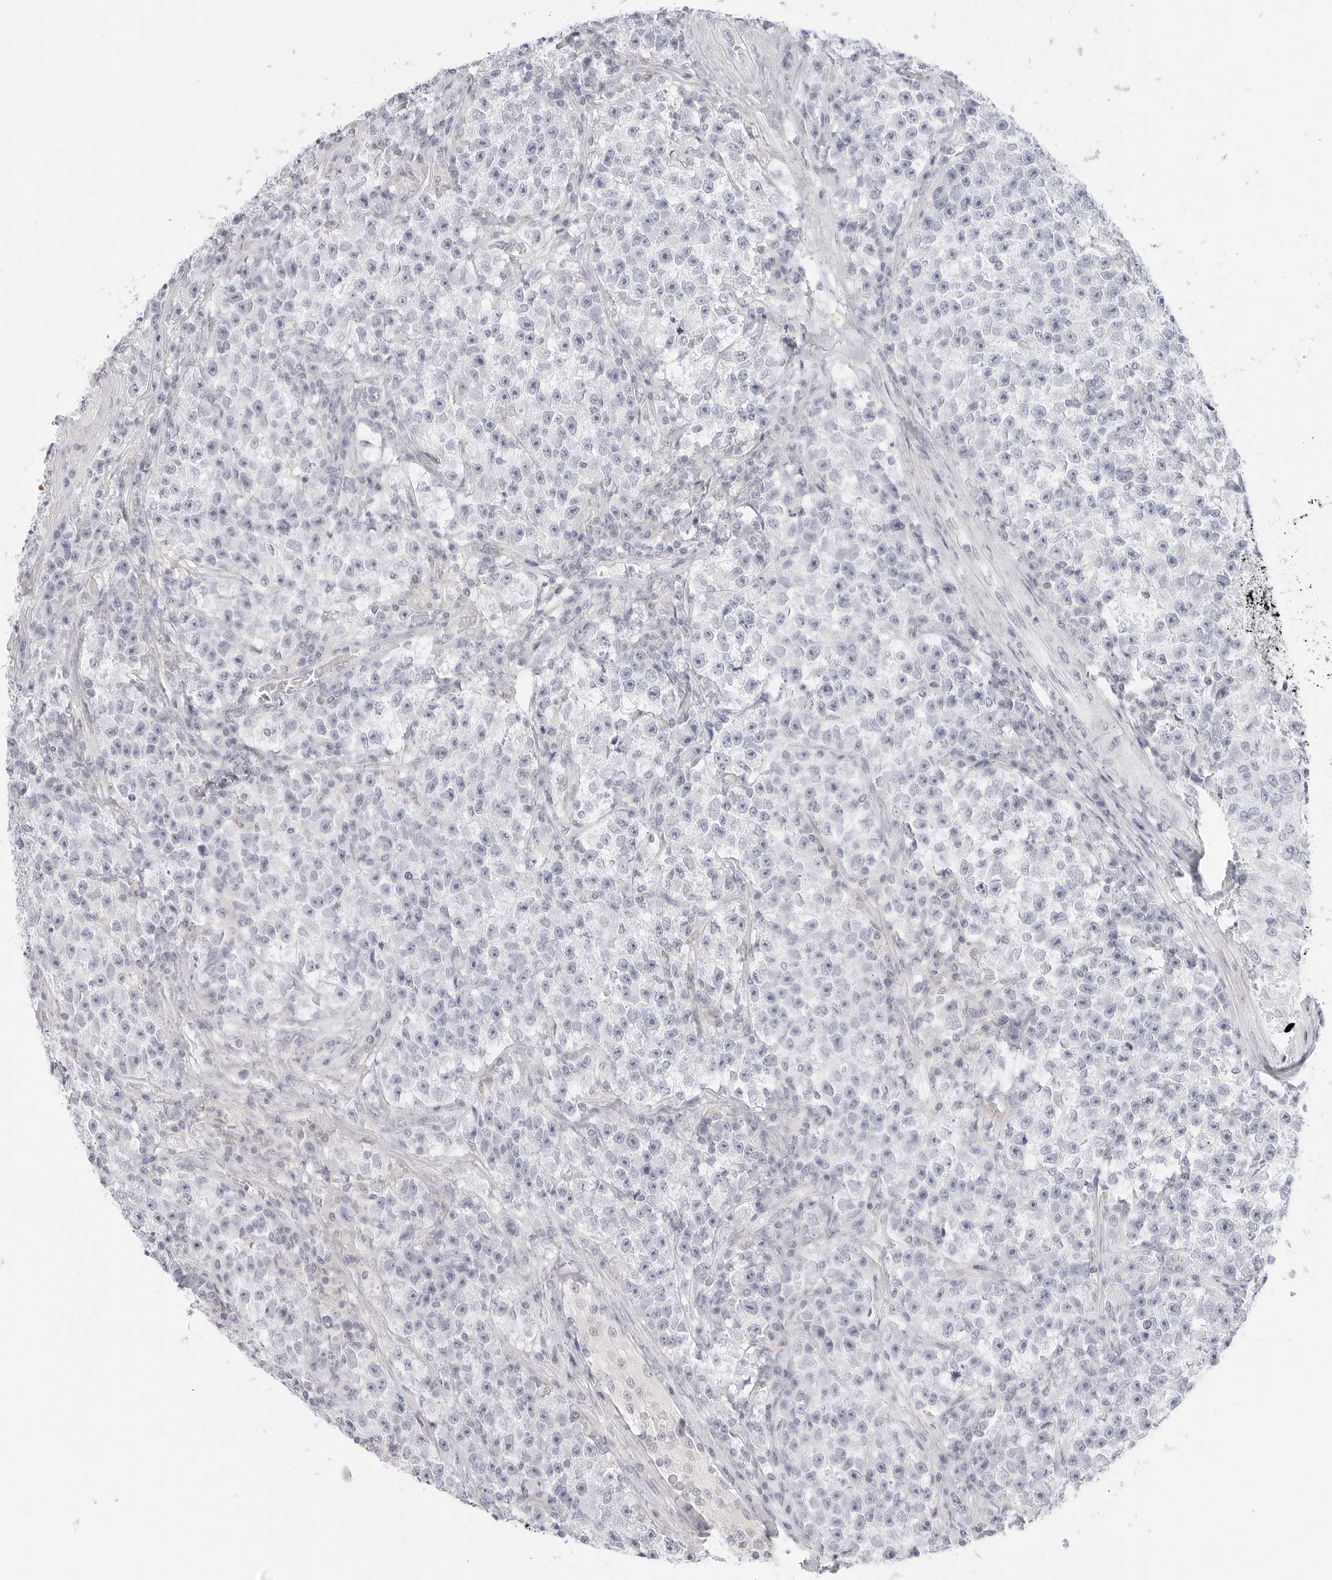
{"staining": {"intensity": "negative", "quantity": "none", "location": "none"}, "tissue": "testis cancer", "cell_type": "Tumor cells", "image_type": "cancer", "snomed": [{"axis": "morphology", "description": "Seminoma, NOS"}, {"axis": "topography", "description": "Testis"}], "caption": "Tumor cells show no significant protein staining in testis seminoma. (DAB (3,3'-diaminobenzidine) IHC visualized using brightfield microscopy, high magnification).", "gene": "HMGCS2", "patient": {"sex": "male", "age": 22}}